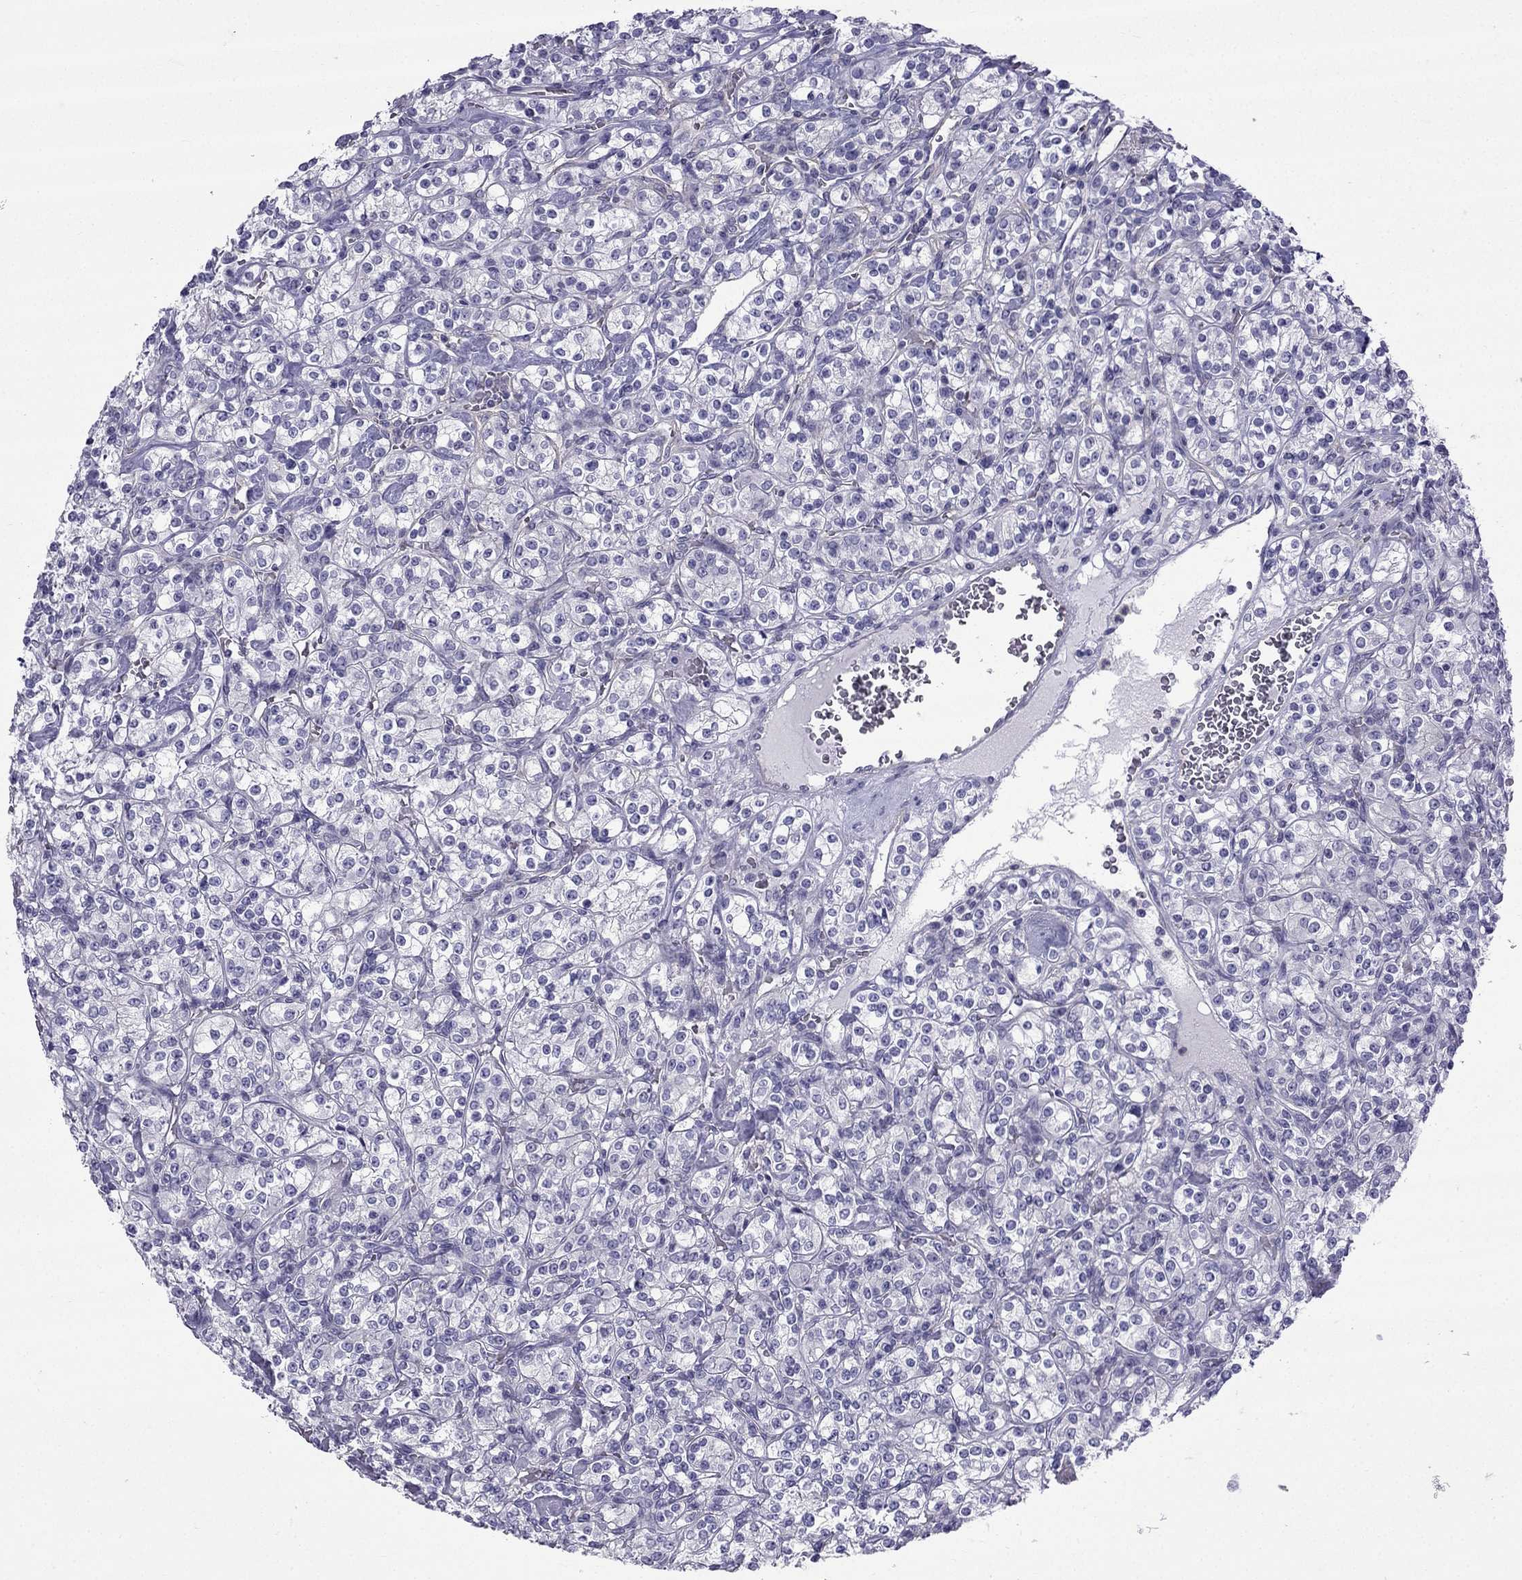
{"staining": {"intensity": "negative", "quantity": "none", "location": "none"}, "tissue": "renal cancer", "cell_type": "Tumor cells", "image_type": "cancer", "snomed": [{"axis": "morphology", "description": "Adenocarcinoma, NOS"}, {"axis": "topography", "description": "Kidney"}], "caption": "The image exhibits no significant positivity in tumor cells of renal cancer (adenocarcinoma).", "gene": "GJA8", "patient": {"sex": "male", "age": 77}}